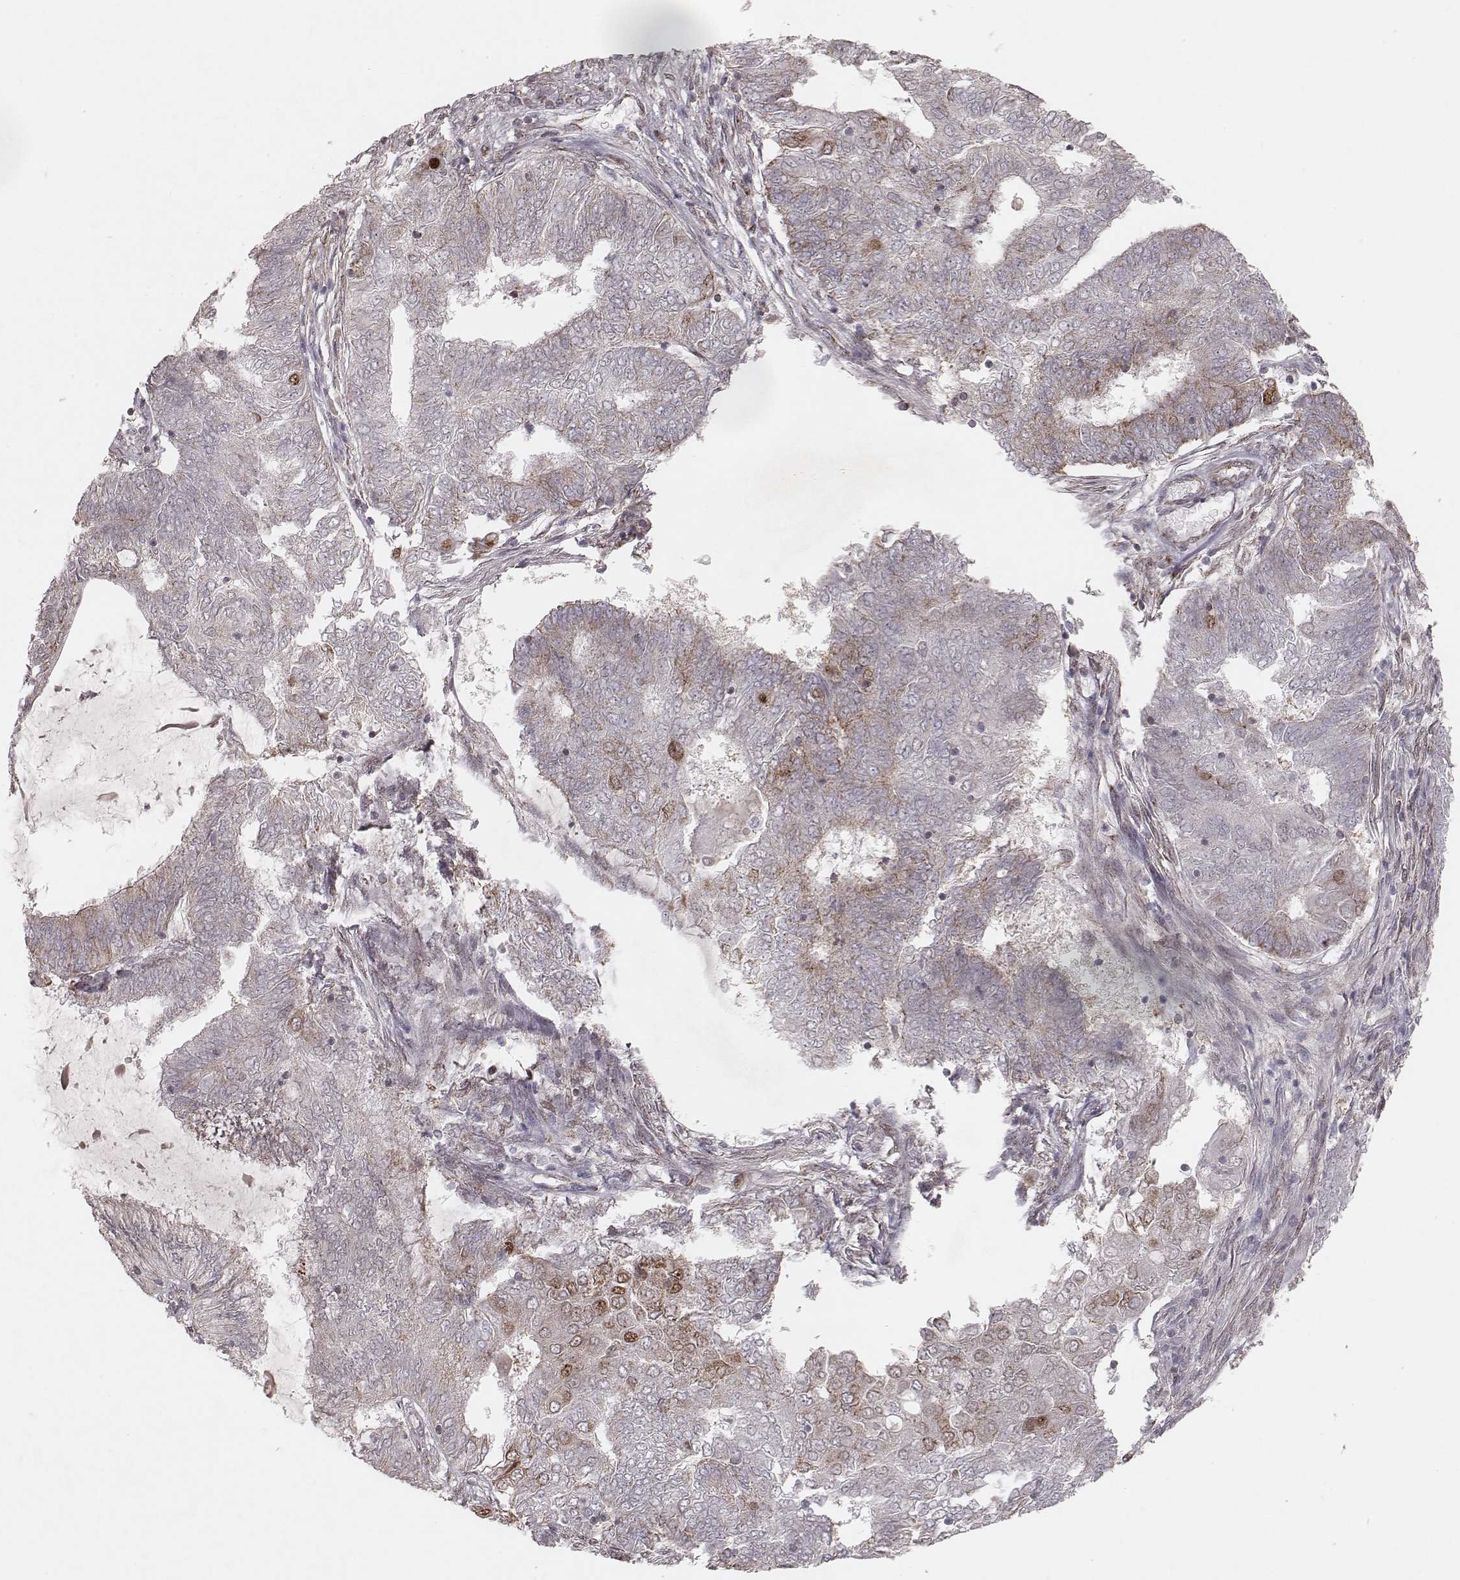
{"staining": {"intensity": "weak", "quantity": "<25%", "location": "cytoplasmic/membranous"}, "tissue": "endometrial cancer", "cell_type": "Tumor cells", "image_type": "cancer", "snomed": [{"axis": "morphology", "description": "Adenocarcinoma, NOS"}, {"axis": "topography", "description": "Endometrium"}], "caption": "An IHC photomicrograph of endometrial cancer (adenocarcinoma) is shown. There is no staining in tumor cells of endometrial cancer (adenocarcinoma).", "gene": "NDUFA7", "patient": {"sex": "female", "age": 62}}